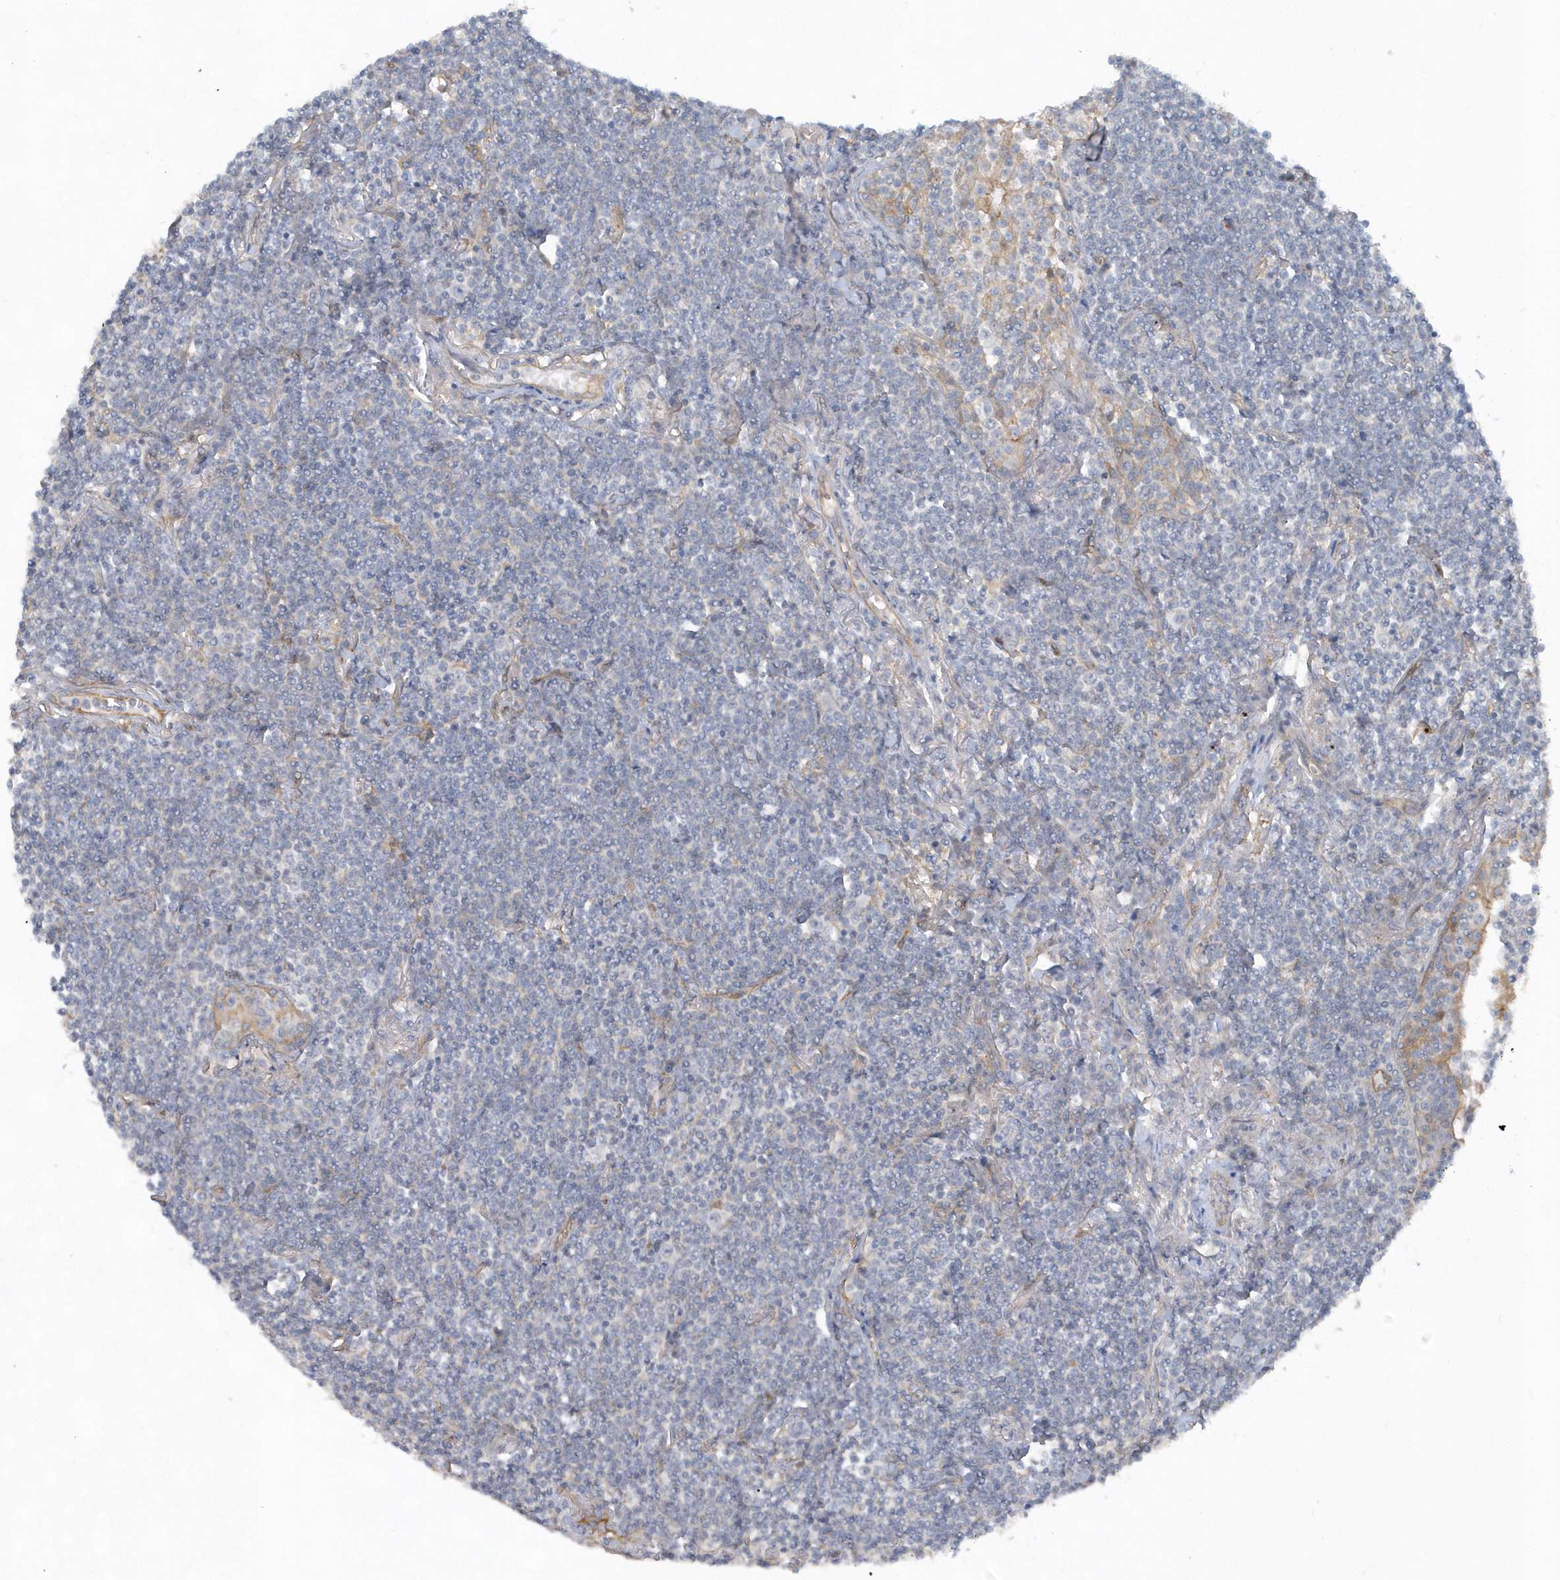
{"staining": {"intensity": "negative", "quantity": "none", "location": "none"}, "tissue": "lymphoma", "cell_type": "Tumor cells", "image_type": "cancer", "snomed": [{"axis": "morphology", "description": "Malignant lymphoma, non-Hodgkin's type, Low grade"}, {"axis": "topography", "description": "Lung"}], "caption": "Immunohistochemical staining of lymphoma shows no significant positivity in tumor cells.", "gene": "RAI14", "patient": {"sex": "female", "age": 71}}